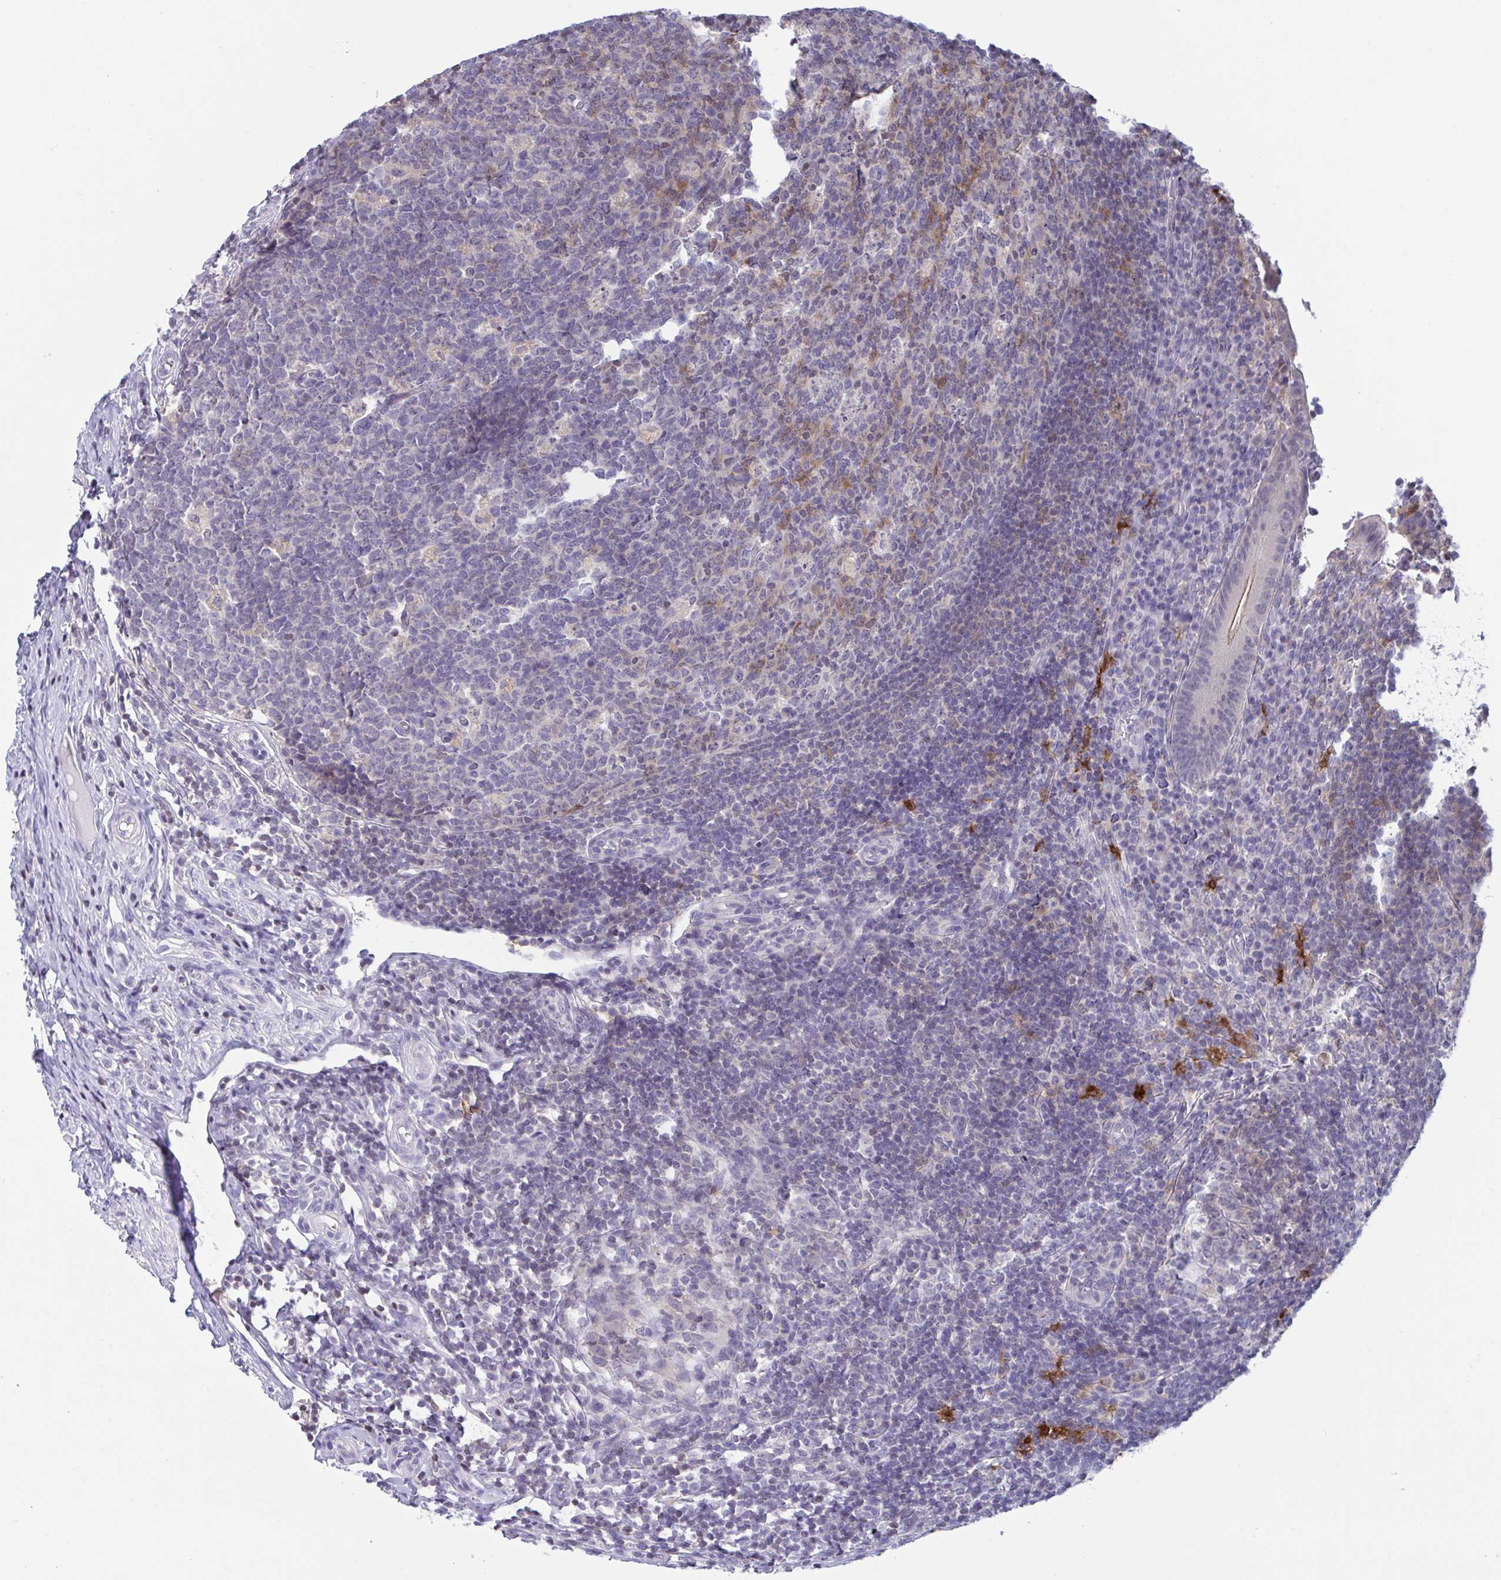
{"staining": {"intensity": "weak", "quantity": "25%-75%", "location": "cytoplasmic/membranous"}, "tissue": "appendix", "cell_type": "Glandular cells", "image_type": "normal", "snomed": [{"axis": "morphology", "description": "Normal tissue, NOS"}, {"axis": "topography", "description": "Appendix"}], "caption": "Appendix stained with DAB IHC shows low levels of weak cytoplasmic/membranous expression in approximately 25%-75% of glandular cells.", "gene": "SNX11", "patient": {"sex": "male", "age": 18}}